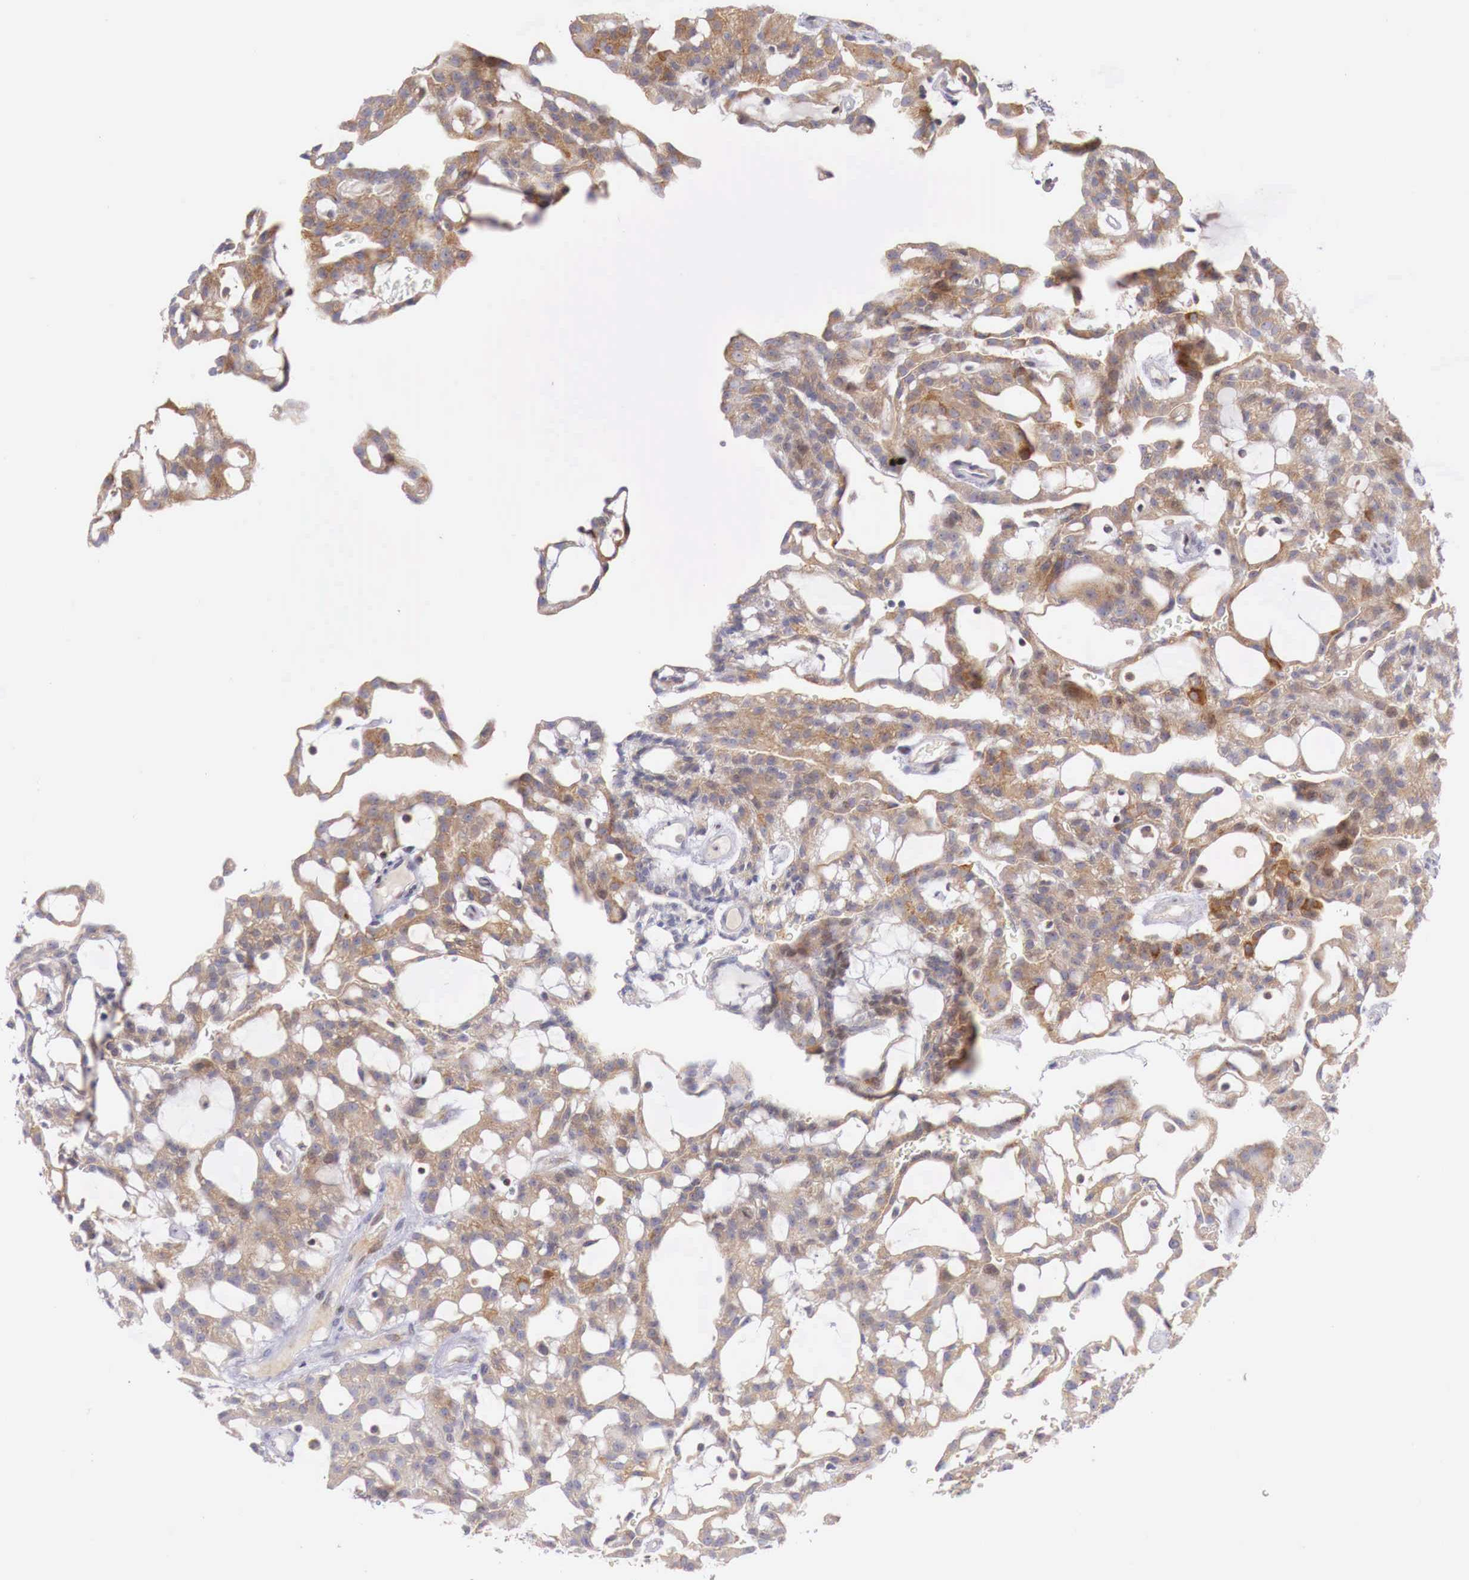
{"staining": {"intensity": "strong", "quantity": ">75%", "location": "cytoplasmic/membranous"}, "tissue": "renal cancer", "cell_type": "Tumor cells", "image_type": "cancer", "snomed": [{"axis": "morphology", "description": "Adenocarcinoma, NOS"}, {"axis": "topography", "description": "Kidney"}], "caption": "There is high levels of strong cytoplasmic/membranous expression in tumor cells of adenocarcinoma (renal), as demonstrated by immunohistochemical staining (brown color).", "gene": "CLCN5", "patient": {"sex": "male", "age": 63}}